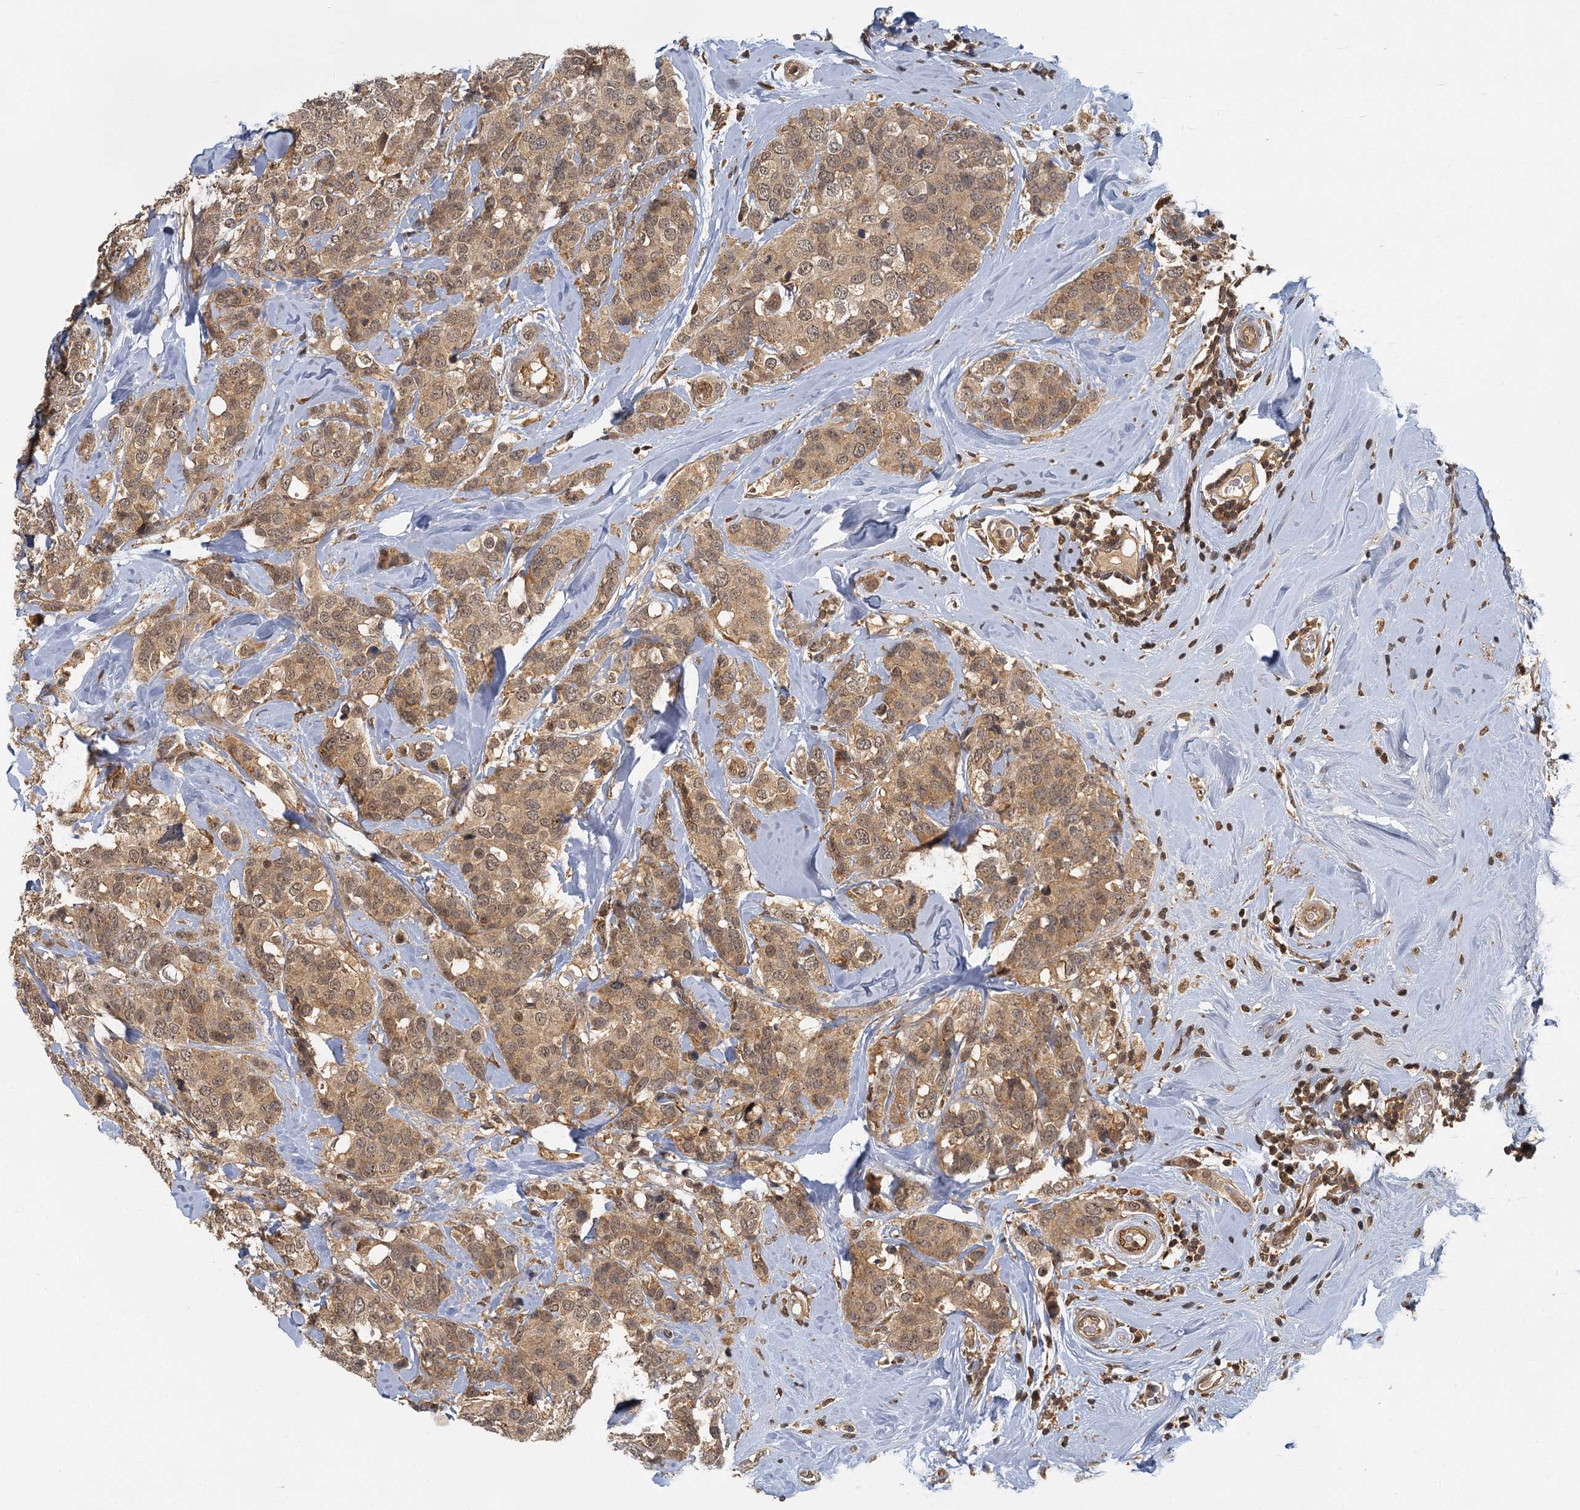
{"staining": {"intensity": "moderate", "quantity": ">75%", "location": "cytoplasmic/membranous,nuclear"}, "tissue": "breast cancer", "cell_type": "Tumor cells", "image_type": "cancer", "snomed": [{"axis": "morphology", "description": "Lobular carcinoma"}, {"axis": "topography", "description": "Breast"}], "caption": "Immunohistochemical staining of breast cancer demonstrates moderate cytoplasmic/membranous and nuclear protein positivity in approximately >75% of tumor cells.", "gene": "ZNF549", "patient": {"sex": "female", "age": 59}}